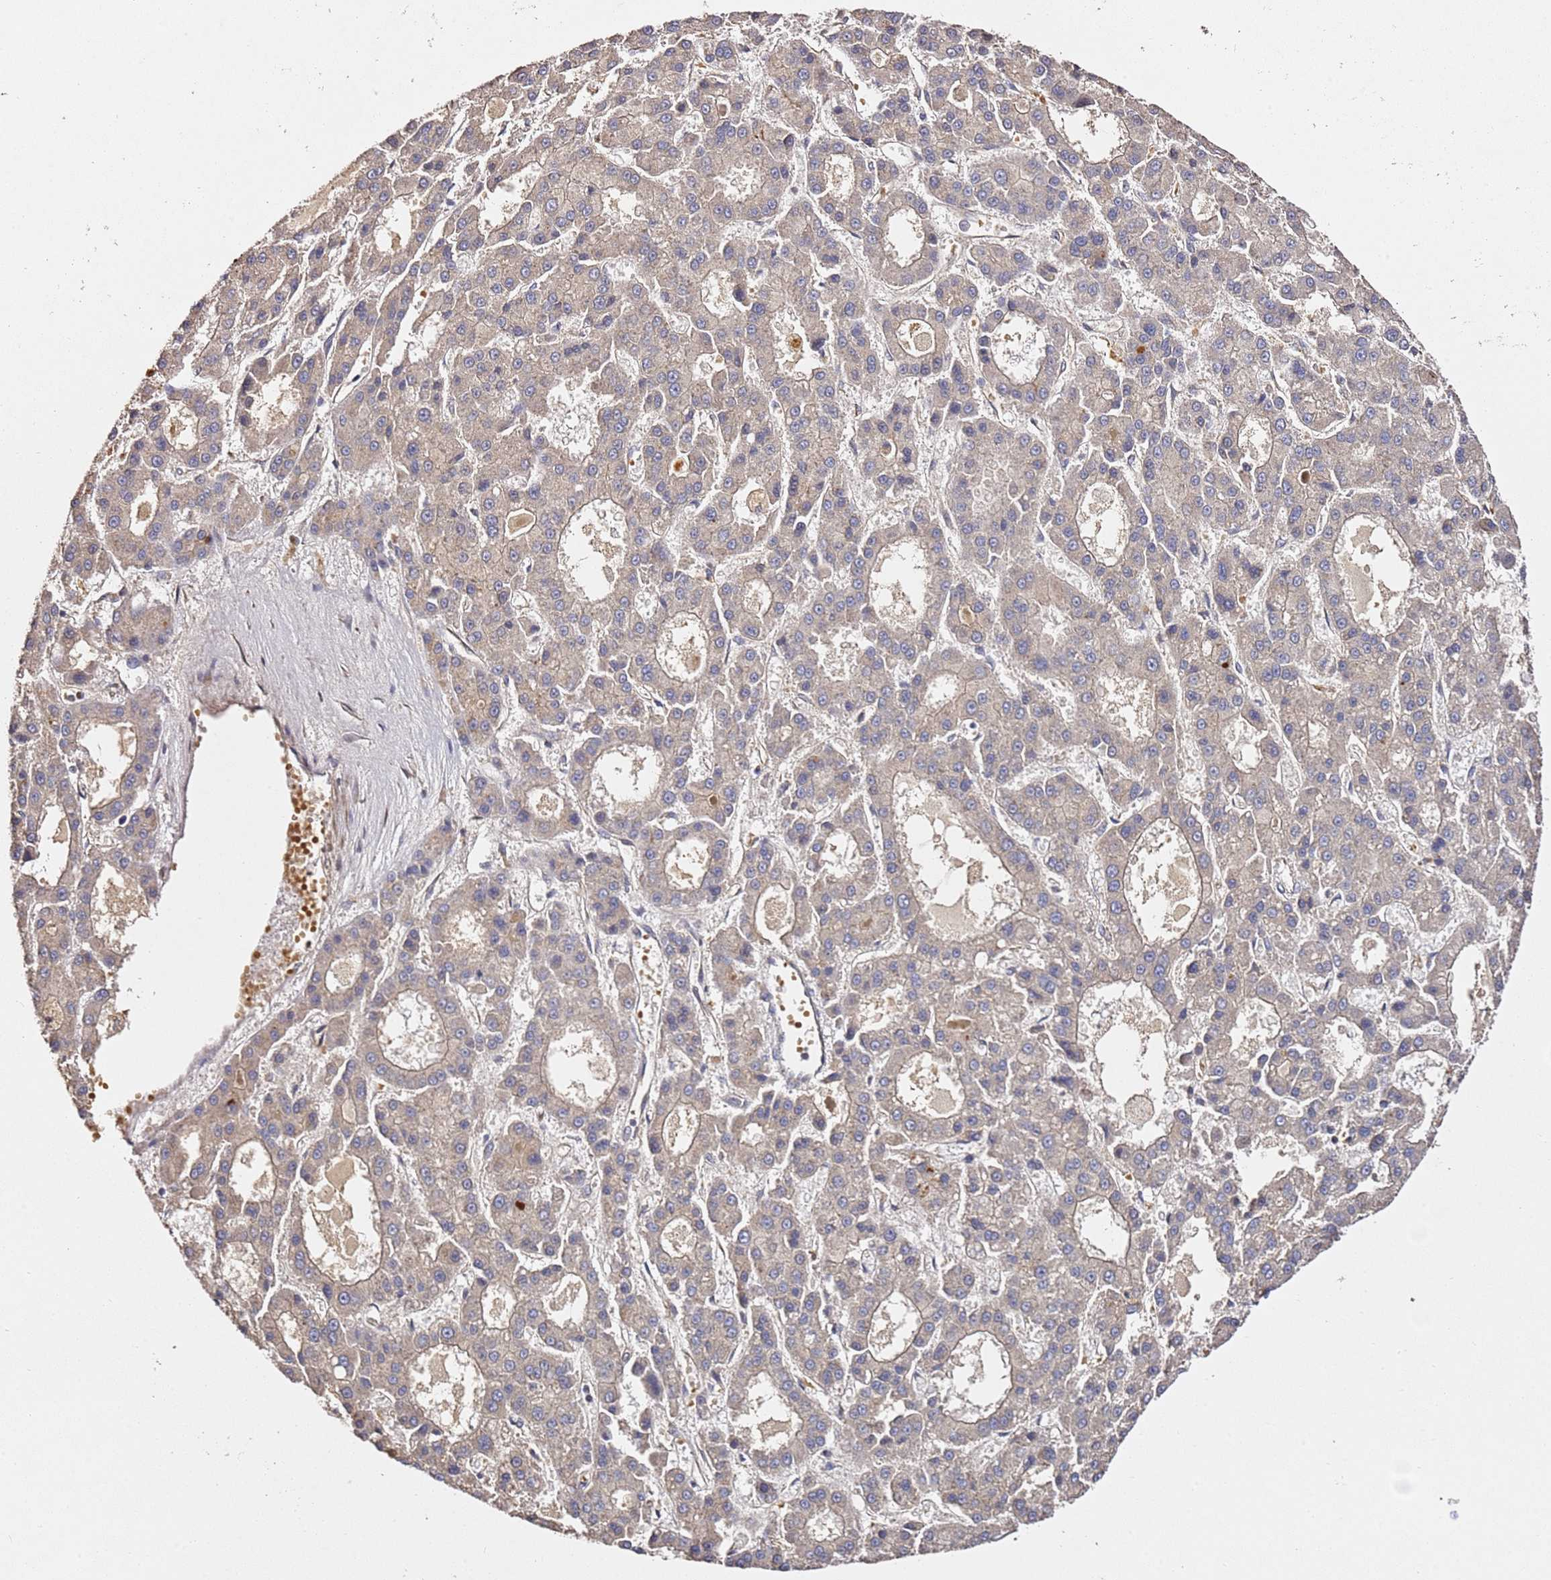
{"staining": {"intensity": "weak", "quantity": "25%-75%", "location": "cytoplasmic/membranous"}, "tissue": "liver cancer", "cell_type": "Tumor cells", "image_type": "cancer", "snomed": [{"axis": "morphology", "description": "Carcinoma, Hepatocellular, NOS"}, {"axis": "topography", "description": "Liver"}], "caption": "Hepatocellular carcinoma (liver) stained with IHC reveals weak cytoplasmic/membranous staining in approximately 25%-75% of tumor cells. (IHC, brightfield microscopy, high magnification).", "gene": "OSBPL2", "patient": {"sex": "male", "age": 70}}